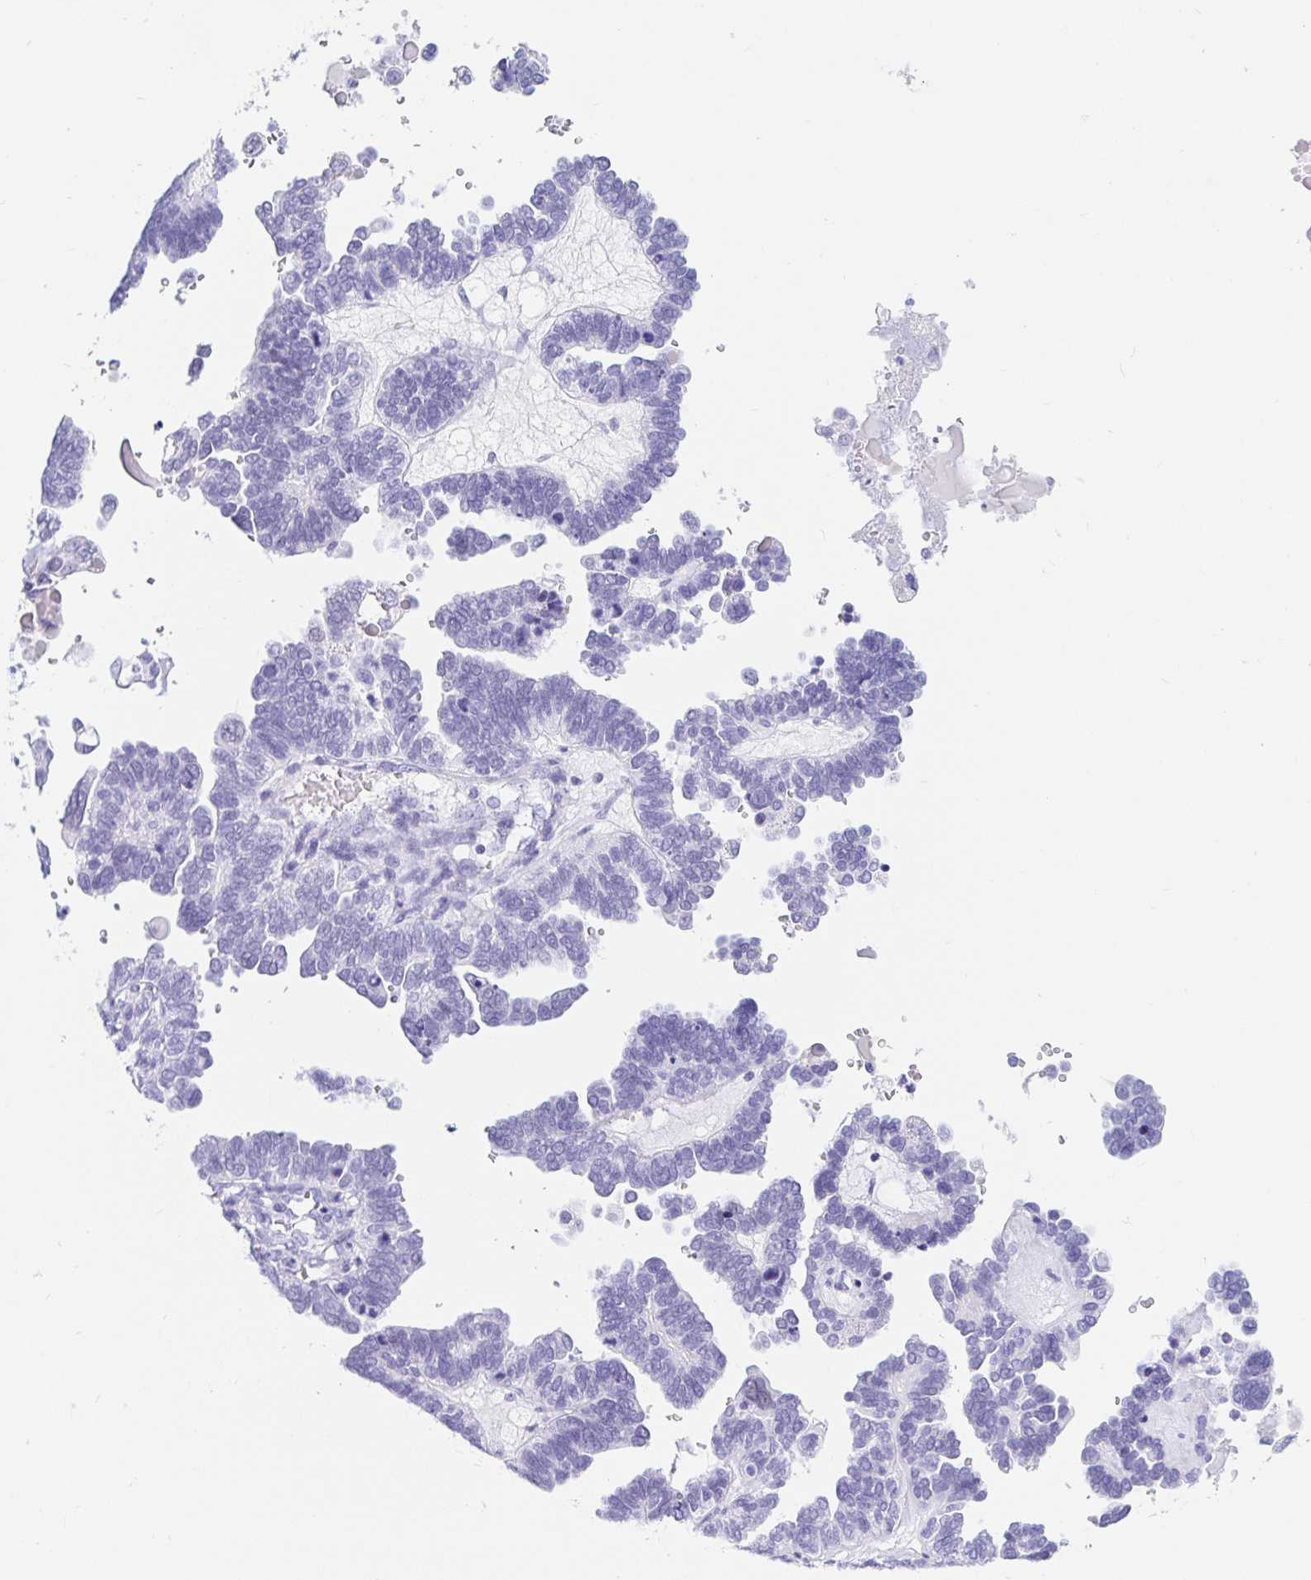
{"staining": {"intensity": "negative", "quantity": "none", "location": "none"}, "tissue": "ovarian cancer", "cell_type": "Tumor cells", "image_type": "cancer", "snomed": [{"axis": "morphology", "description": "Cystadenocarcinoma, serous, NOS"}, {"axis": "topography", "description": "Ovary"}], "caption": "Immunohistochemistry micrograph of neoplastic tissue: human ovarian cancer (serous cystadenocarcinoma) stained with DAB displays no significant protein staining in tumor cells.", "gene": "OR6T1", "patient": {"sex": "female", "age": 51}}